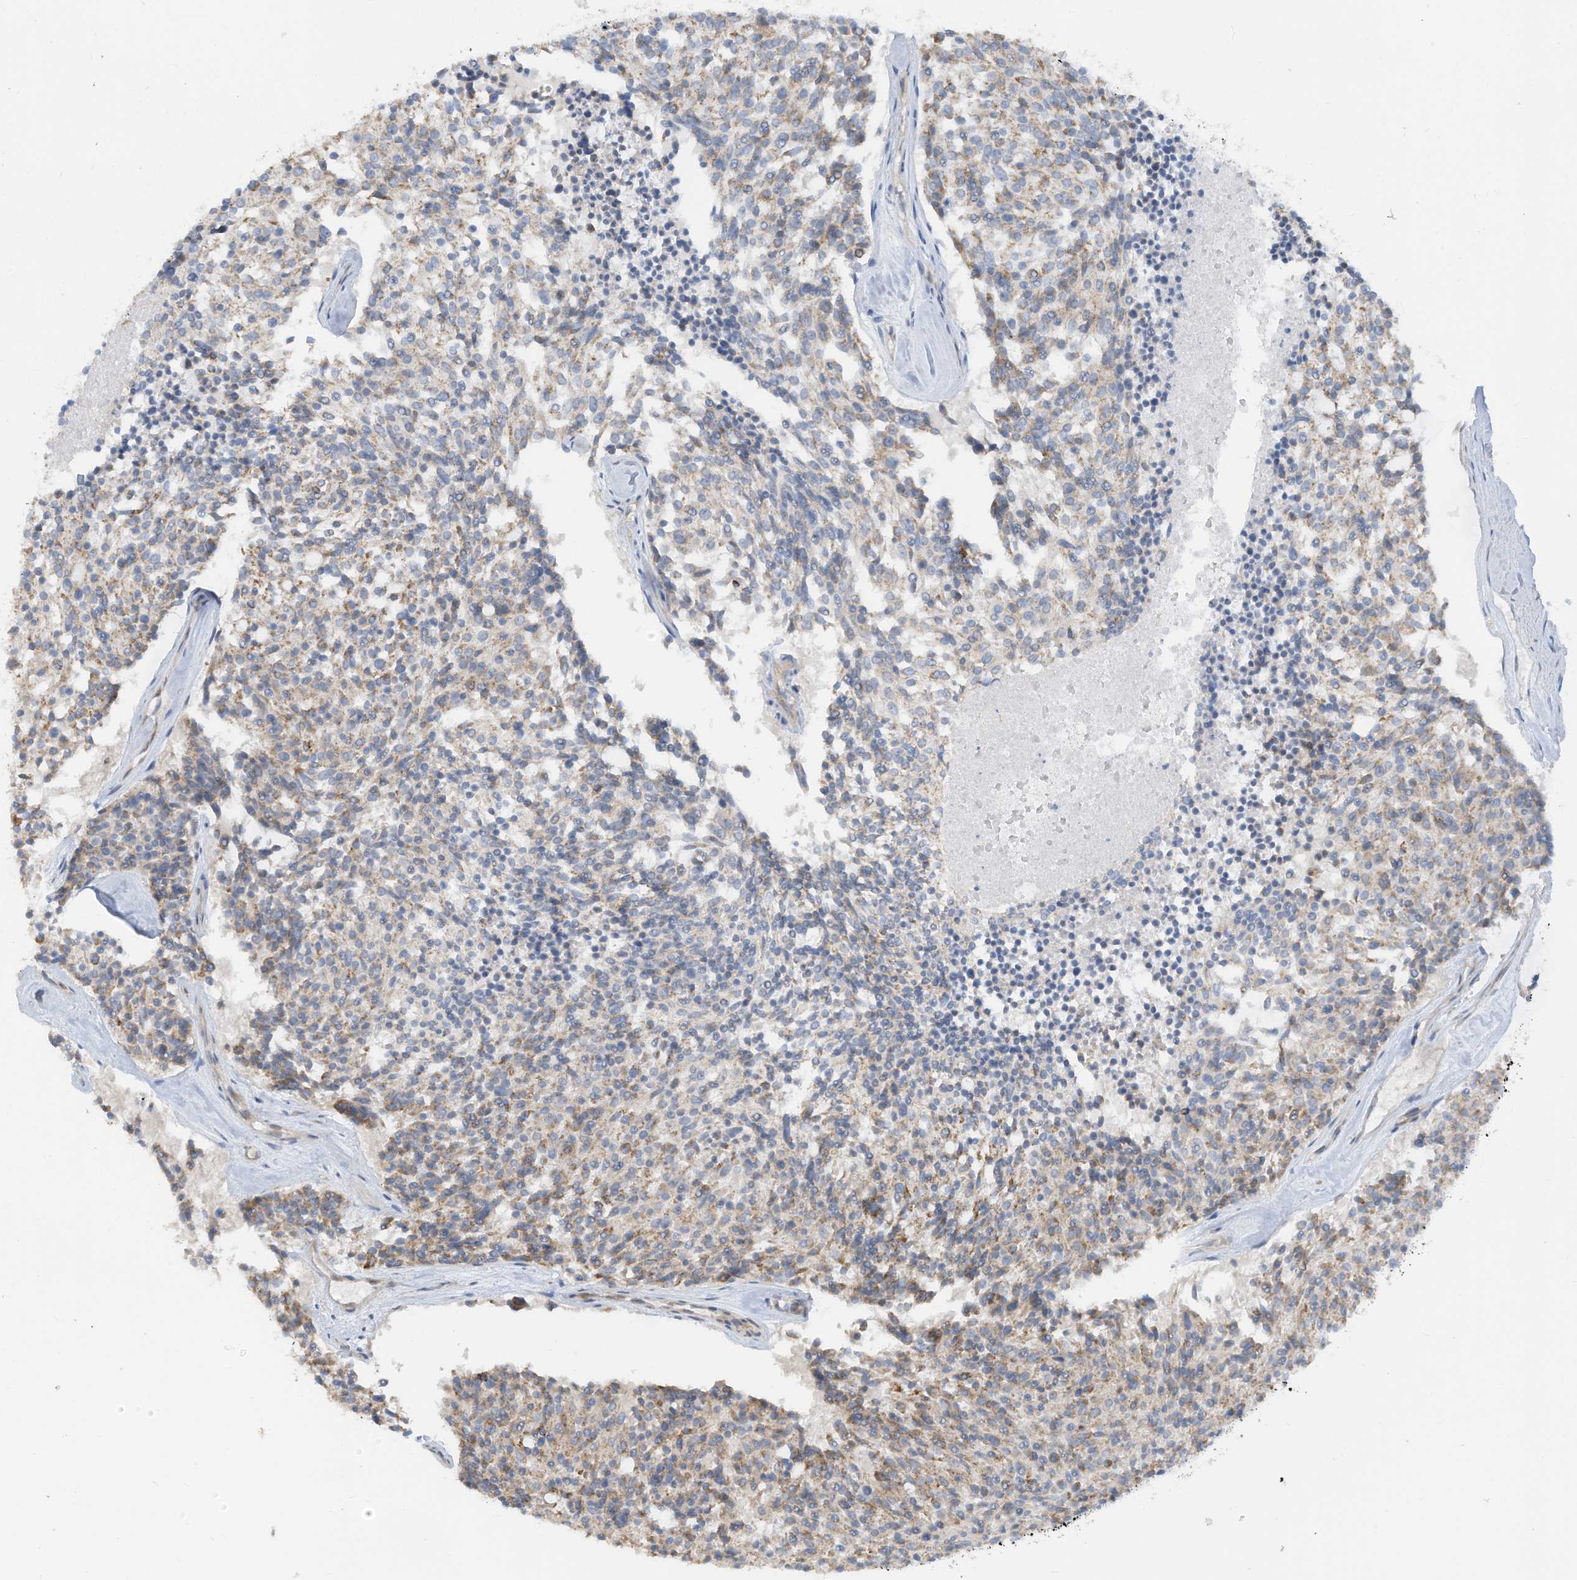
{"staining": {"intensity": "weak", "quantity": "25%-75%", "location": "cytoplasmic/membranous"}, "tissue": "carcinoid", "cell_type": "Tumor cells", "image_type": "cancer", "snomed": [{"axis": "morphology", "description": "Carcinoid, malignant, NOS"}, {"axis": "topography", "description": "Pancreas"}], "caption": "Malignant carcinoid was stained to show a protein in brown. There is low levels of weak cytoplasmic/membranous staining in about 25%-75% of tumor cells.", "gene": "GTPBP2", "patient": {"sex": "female", "age": 54}}